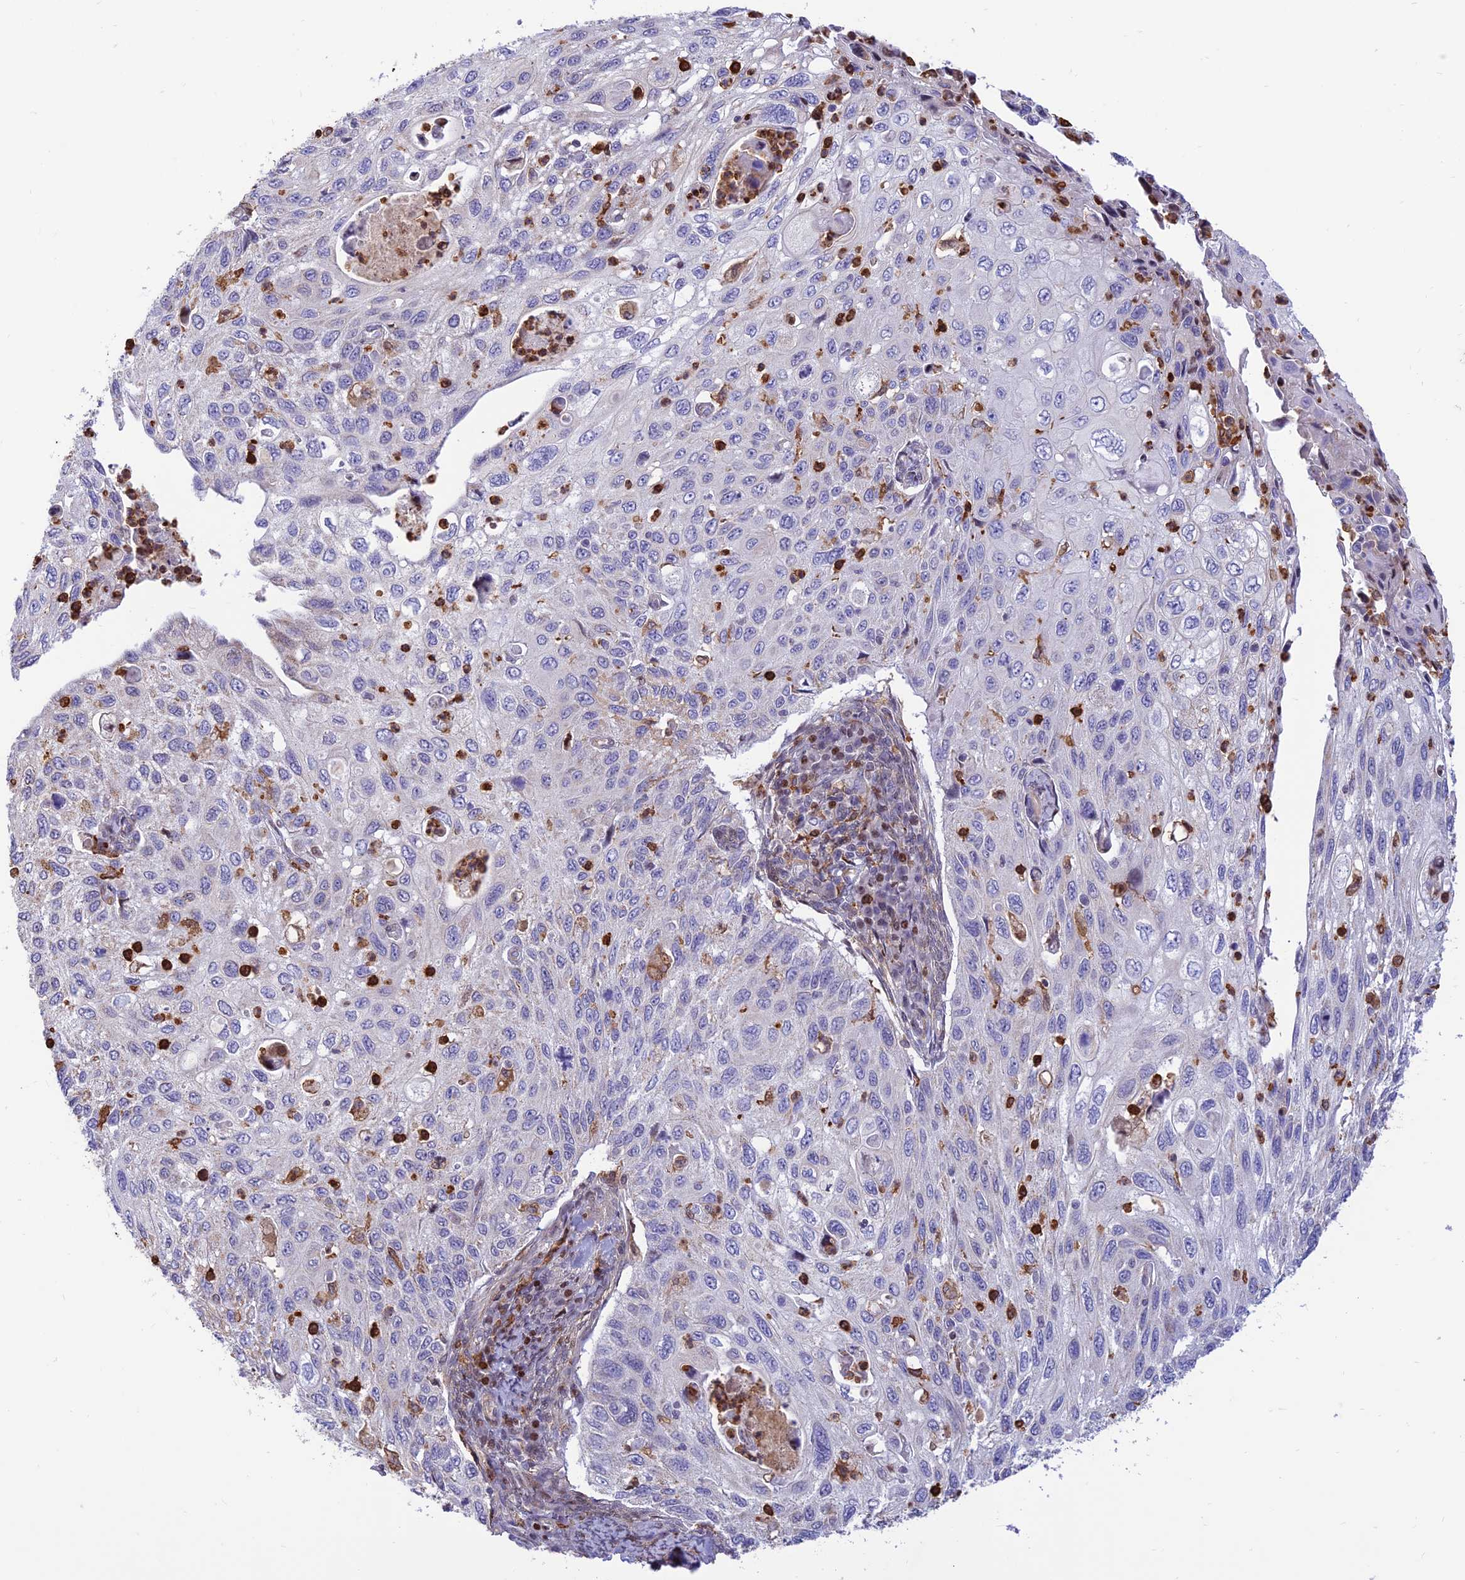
{"staining": {"intensity": "negative", "quantity": "none", "location": "none"}, "tissue": "cervical cancer", "cell_type": "Tumor cells", "image_type": "cancer", "snomed": [{"axis": "morphology", "description": "Squamous cell carcinoma, NOS"}, {"axis": "topography", "description": "Cervix"}], "caption": "This is a micrograph of IHC staining of cervical squamous cell carcinoma, which shows no expression in tumor cells.", "gene": "FAM186B", "patient": {"sex": "female", "age": 70}}